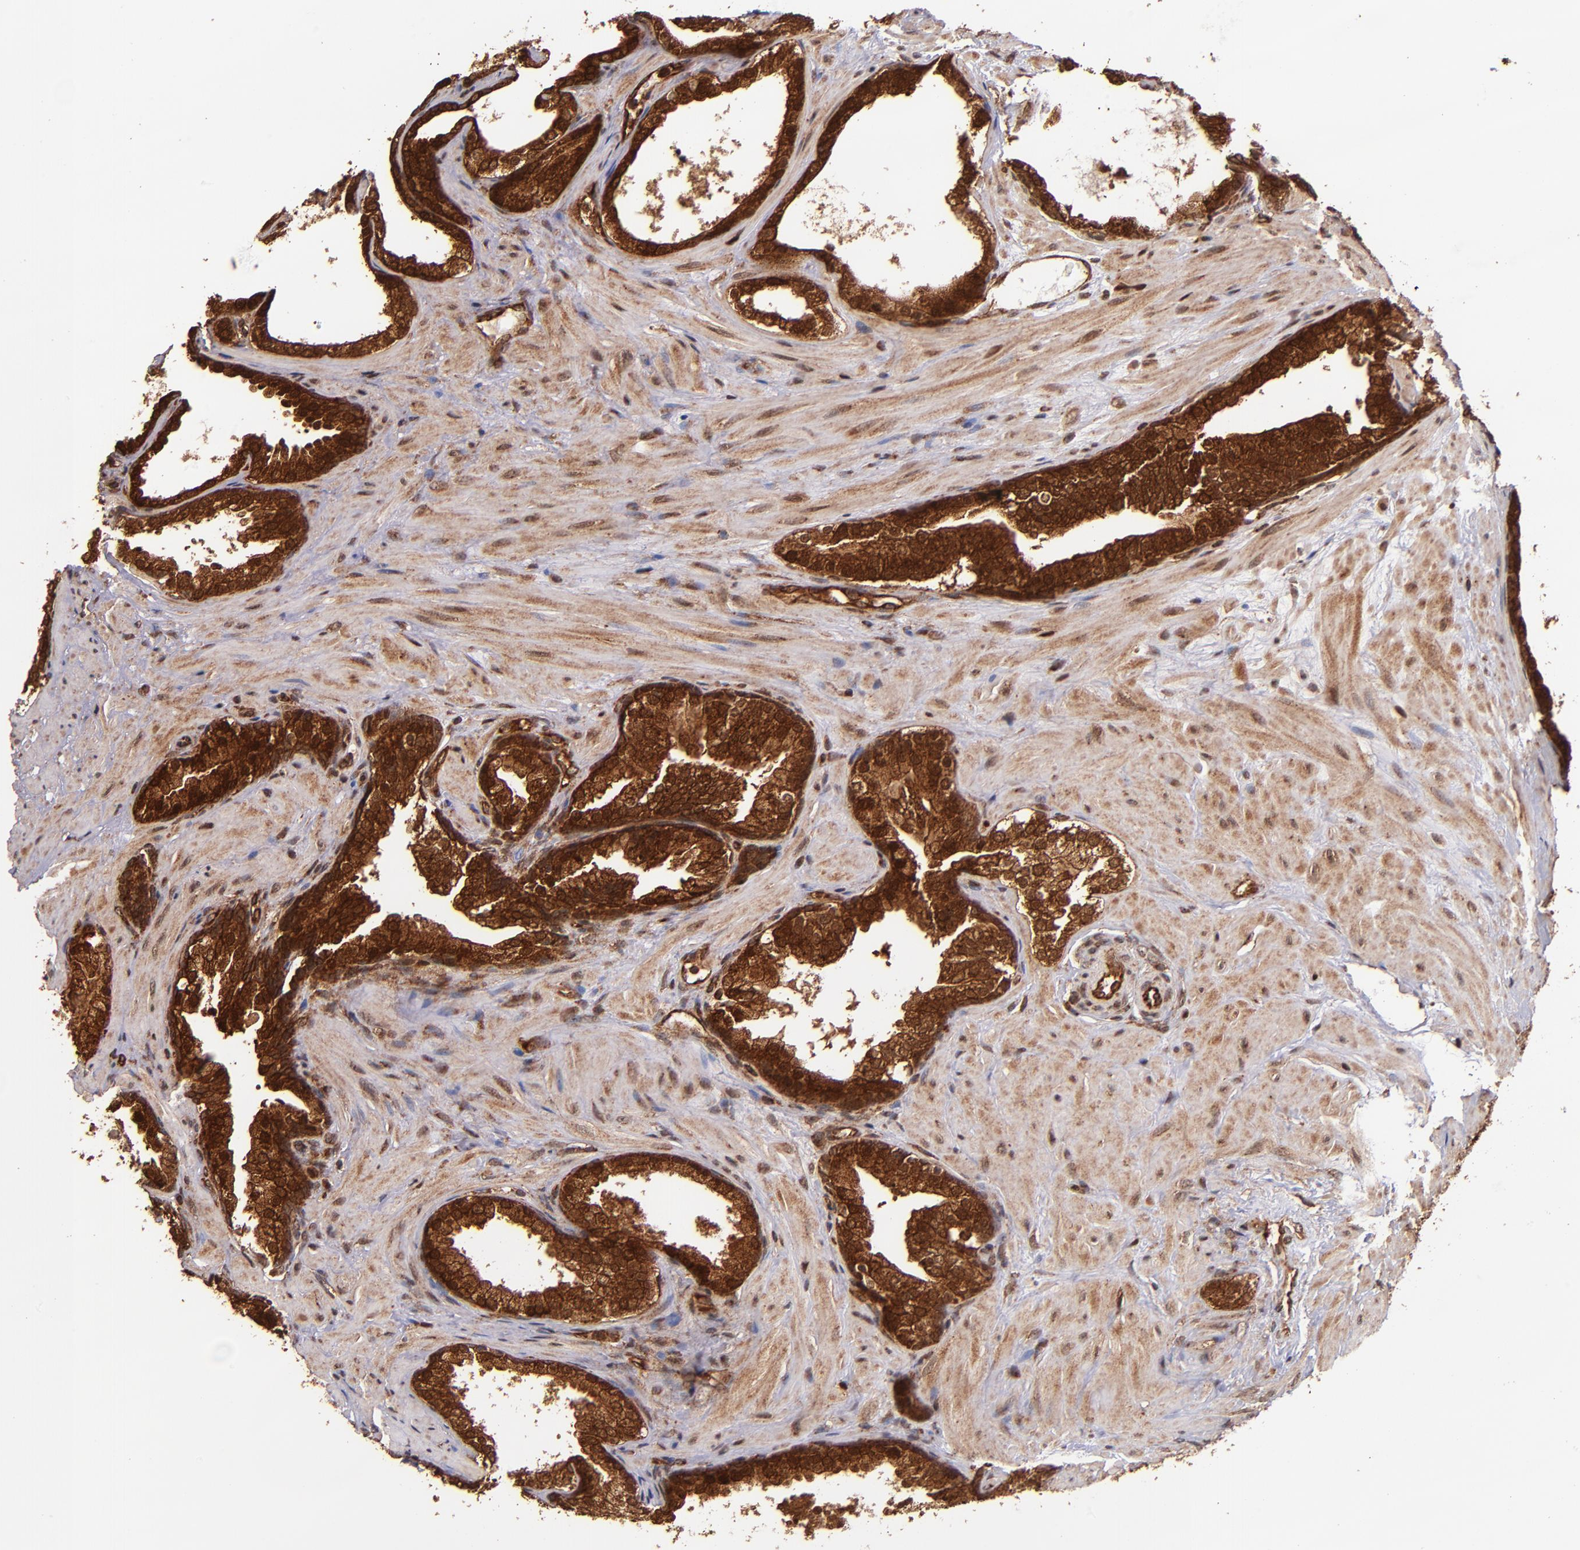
{"staining": {"intensity": "strong", "quantity": ">75%", "location": "cytoplasmic/membranous,nuclear"}, "tissue": "prostate cancer", "cell_type": "Tumor cells", "image_type": "cancer", "snomed": [{"axis": "morphology", "description": "Adenocarcinoma, Low grade"}, {"axis": "topography", "description": "Prostate"}], "caption": "Strong cytoplasmic/membranous and nuclear protein positivity is seen in about >75% of tumor cells in prostate cancer (low-grade adenocarcinoma).", "gene": "STX8", "patient": {"sex": "male", "age": 69}}